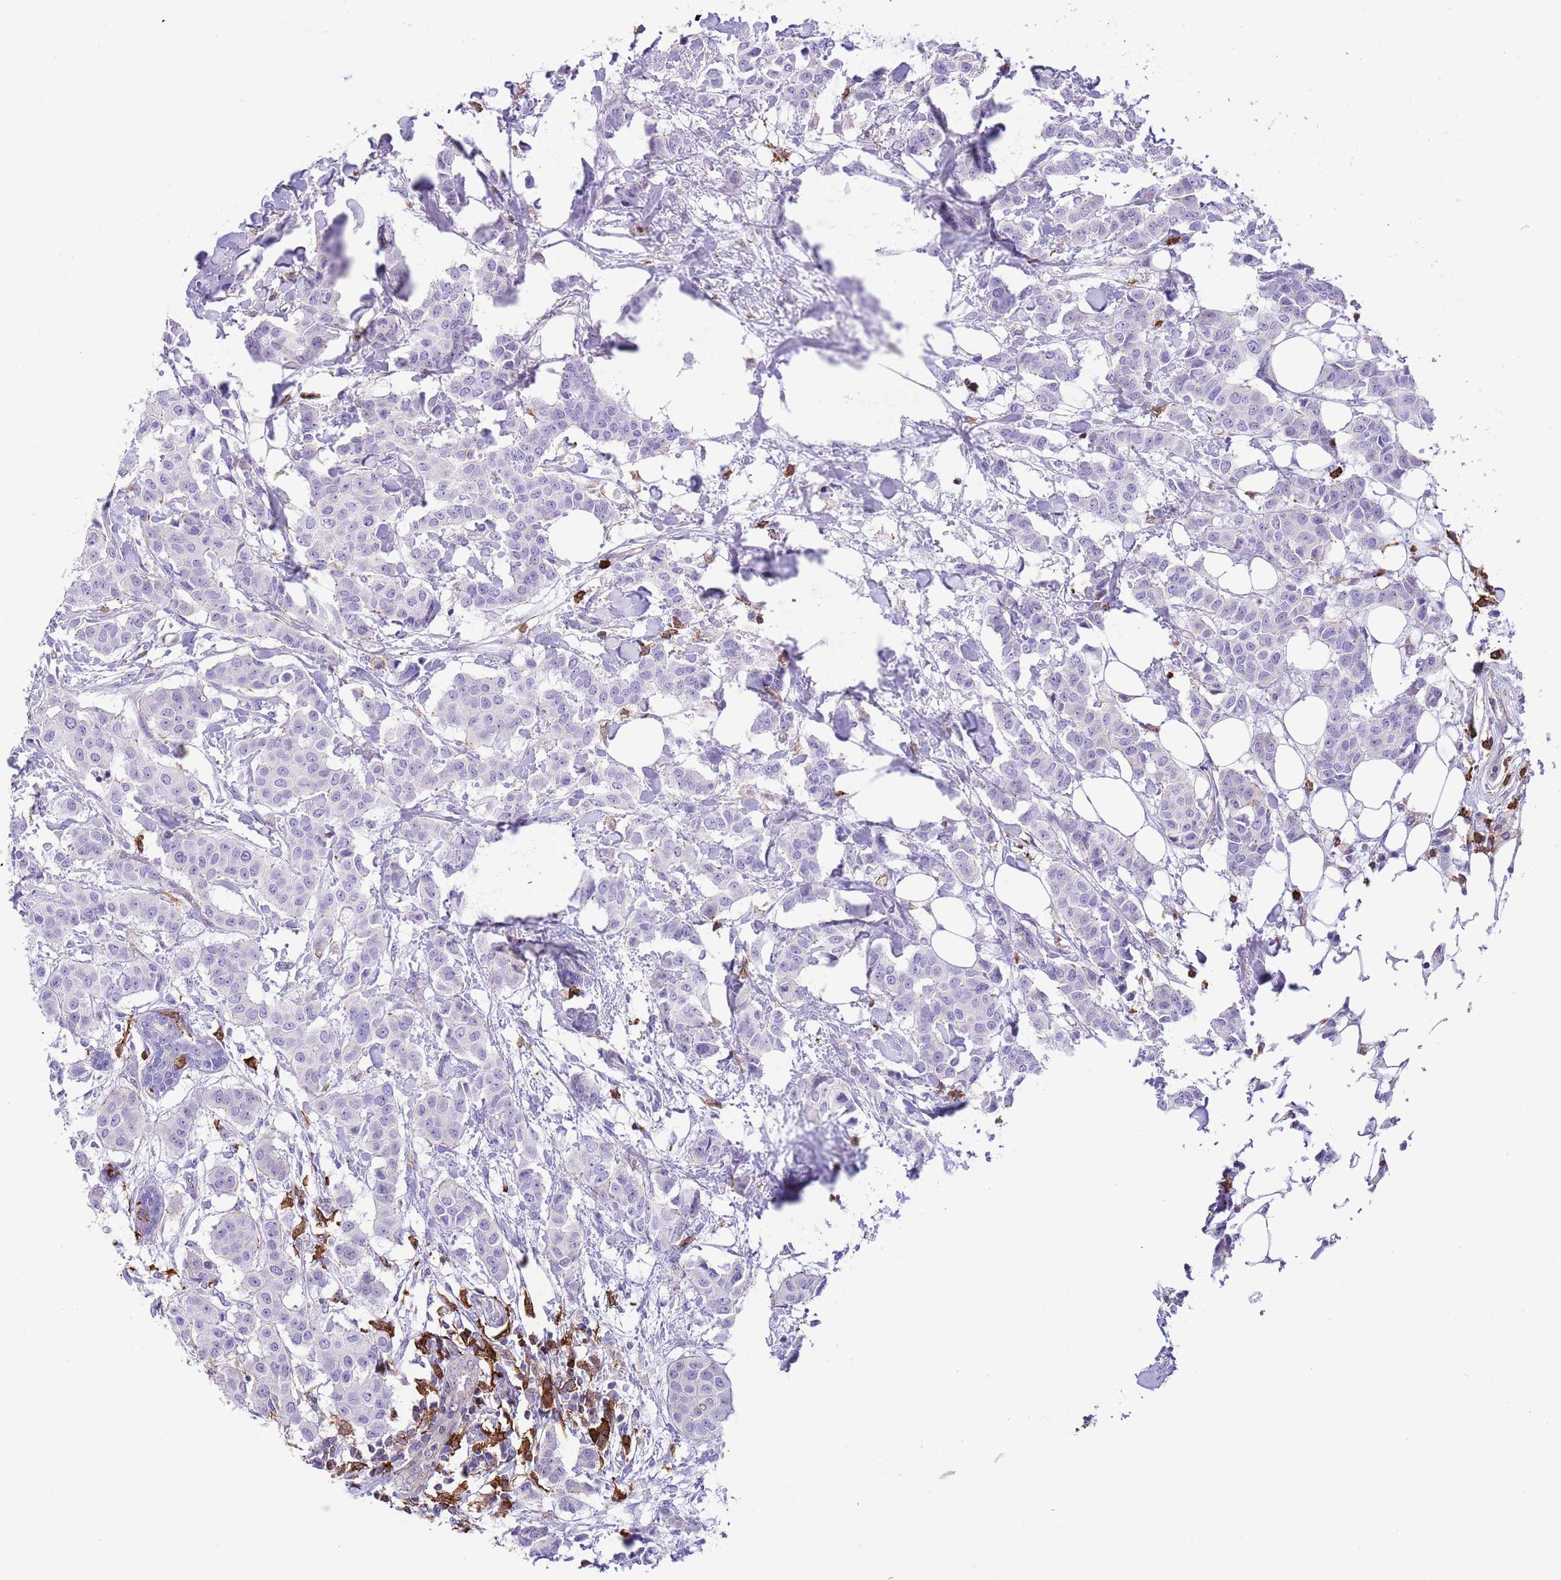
{"staining": {"intensity": "negative", "quantity": "none", "location": "none"}, "tissue": "breast cancer", "cell_type": "Tumor cells", "image_type": "cancer", "snomed": [{"axis": "morphology", "description": "Duct carcinoma"}, {"axis": "topography", "description": "Breast"}], "caption": "IHC image of neoplastic tissue: infiltrating ductal carcinoma (breast) stained with DAB (3,3'-diaminobenzidine) displays no significant protein staining in tumor cells.", "gene": "EFHD2", "patient": {"sex": "female", "age": 40}}